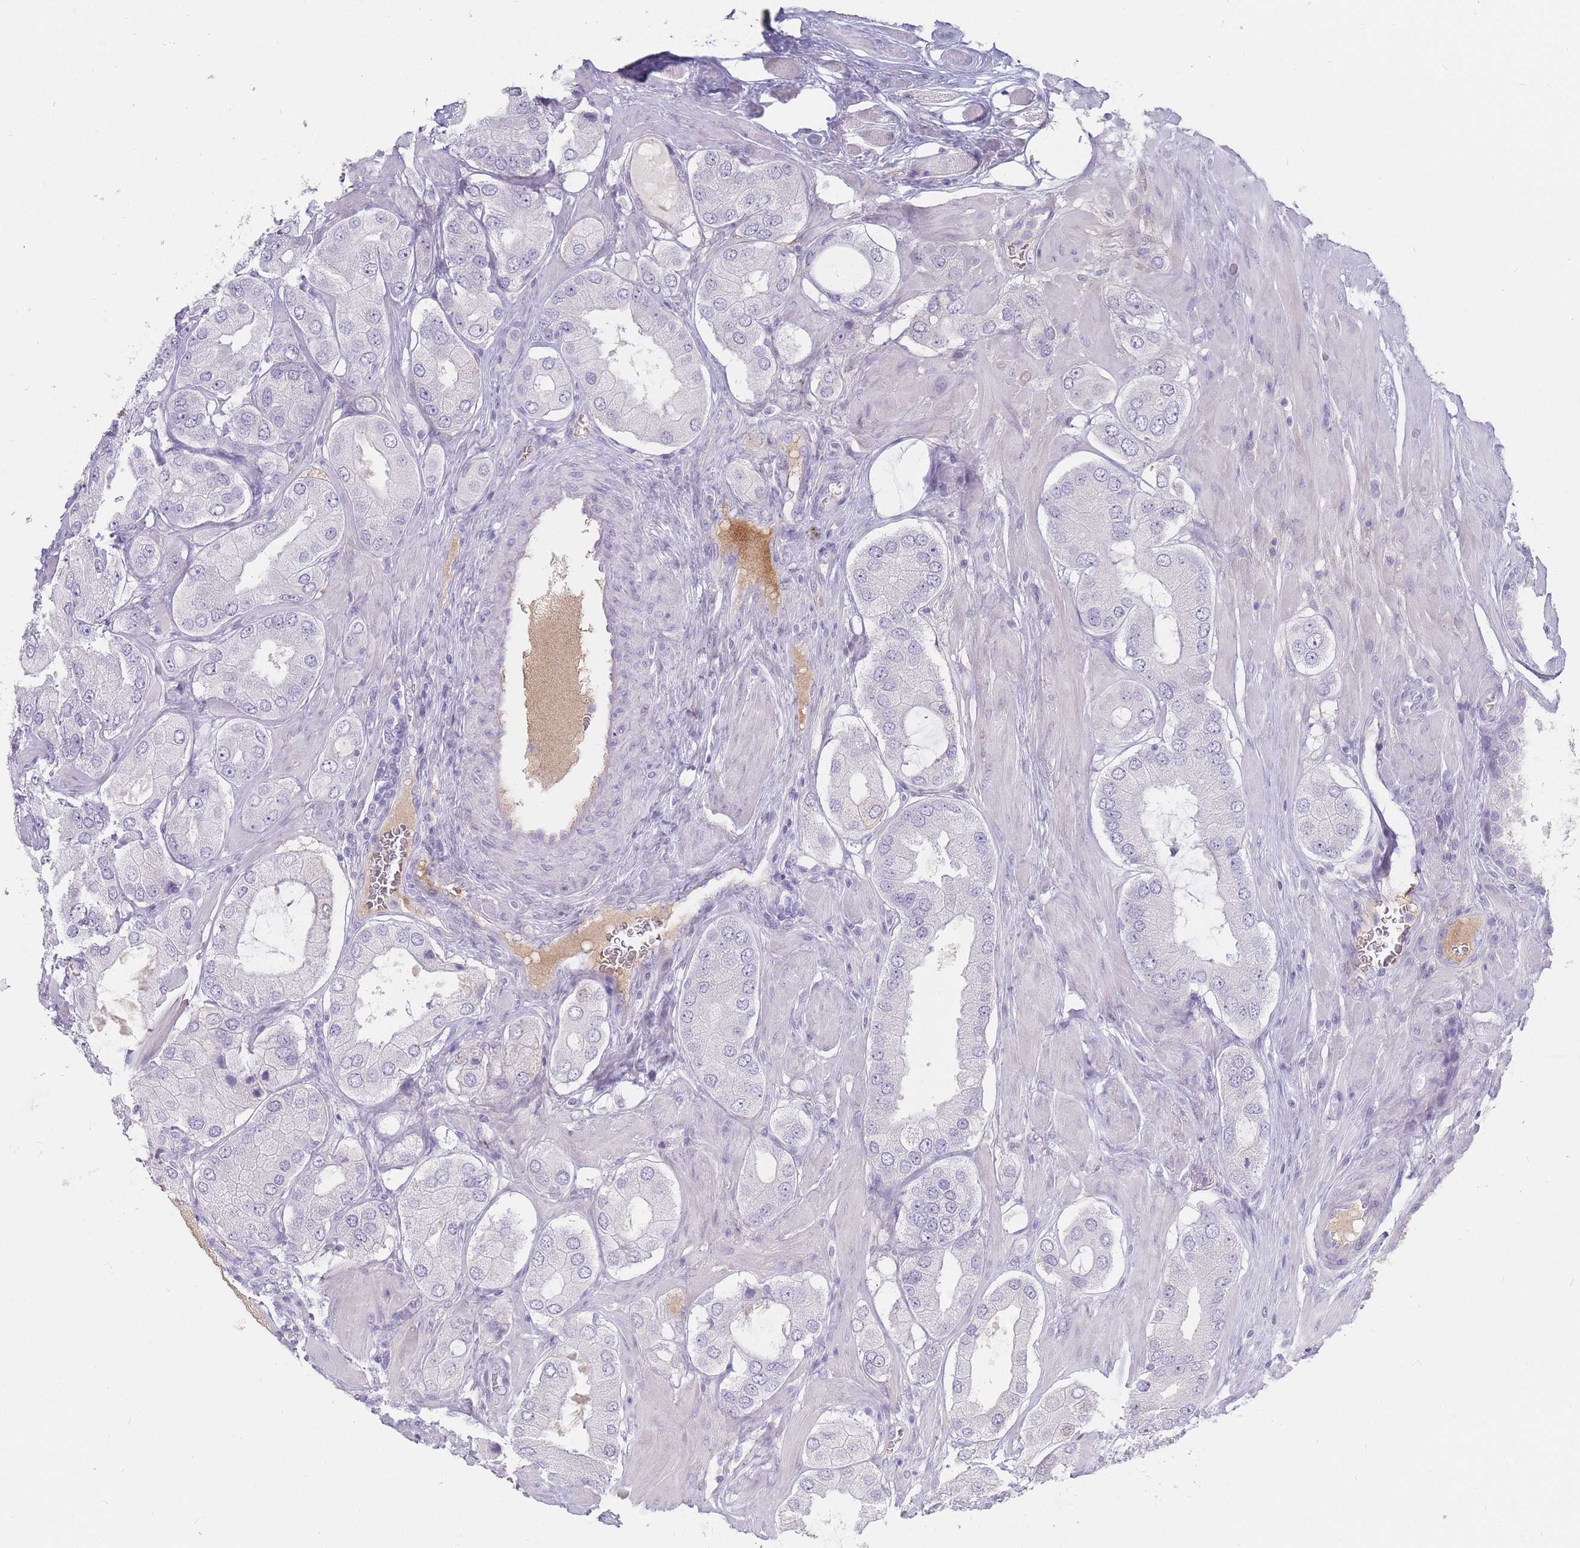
{"staining": {"intensity": "negative", "quantity": "none", "location": "none"}, "tissue": "prostate cancer", "cell_type": "Tumor cells", "image_type": "cancer", "snomed": [{"axis": "morphology", "description": "Adenocarcinoma, Low grade"}, {"axis": "topography", "description": "Prostate"}], "caption": "Immunohistochemistry (IHC) histopathology image of neoplastic tissue: prostate low-grade adenocarcinoma stained with DAB exhibits no significant protein staining in tumor cells. (DAB (3,3'-diaminobenzidine) IHC with hematoxylin counter stain).", "gene": "PRG4", "patient": {"sex": "male", "age": 42}}